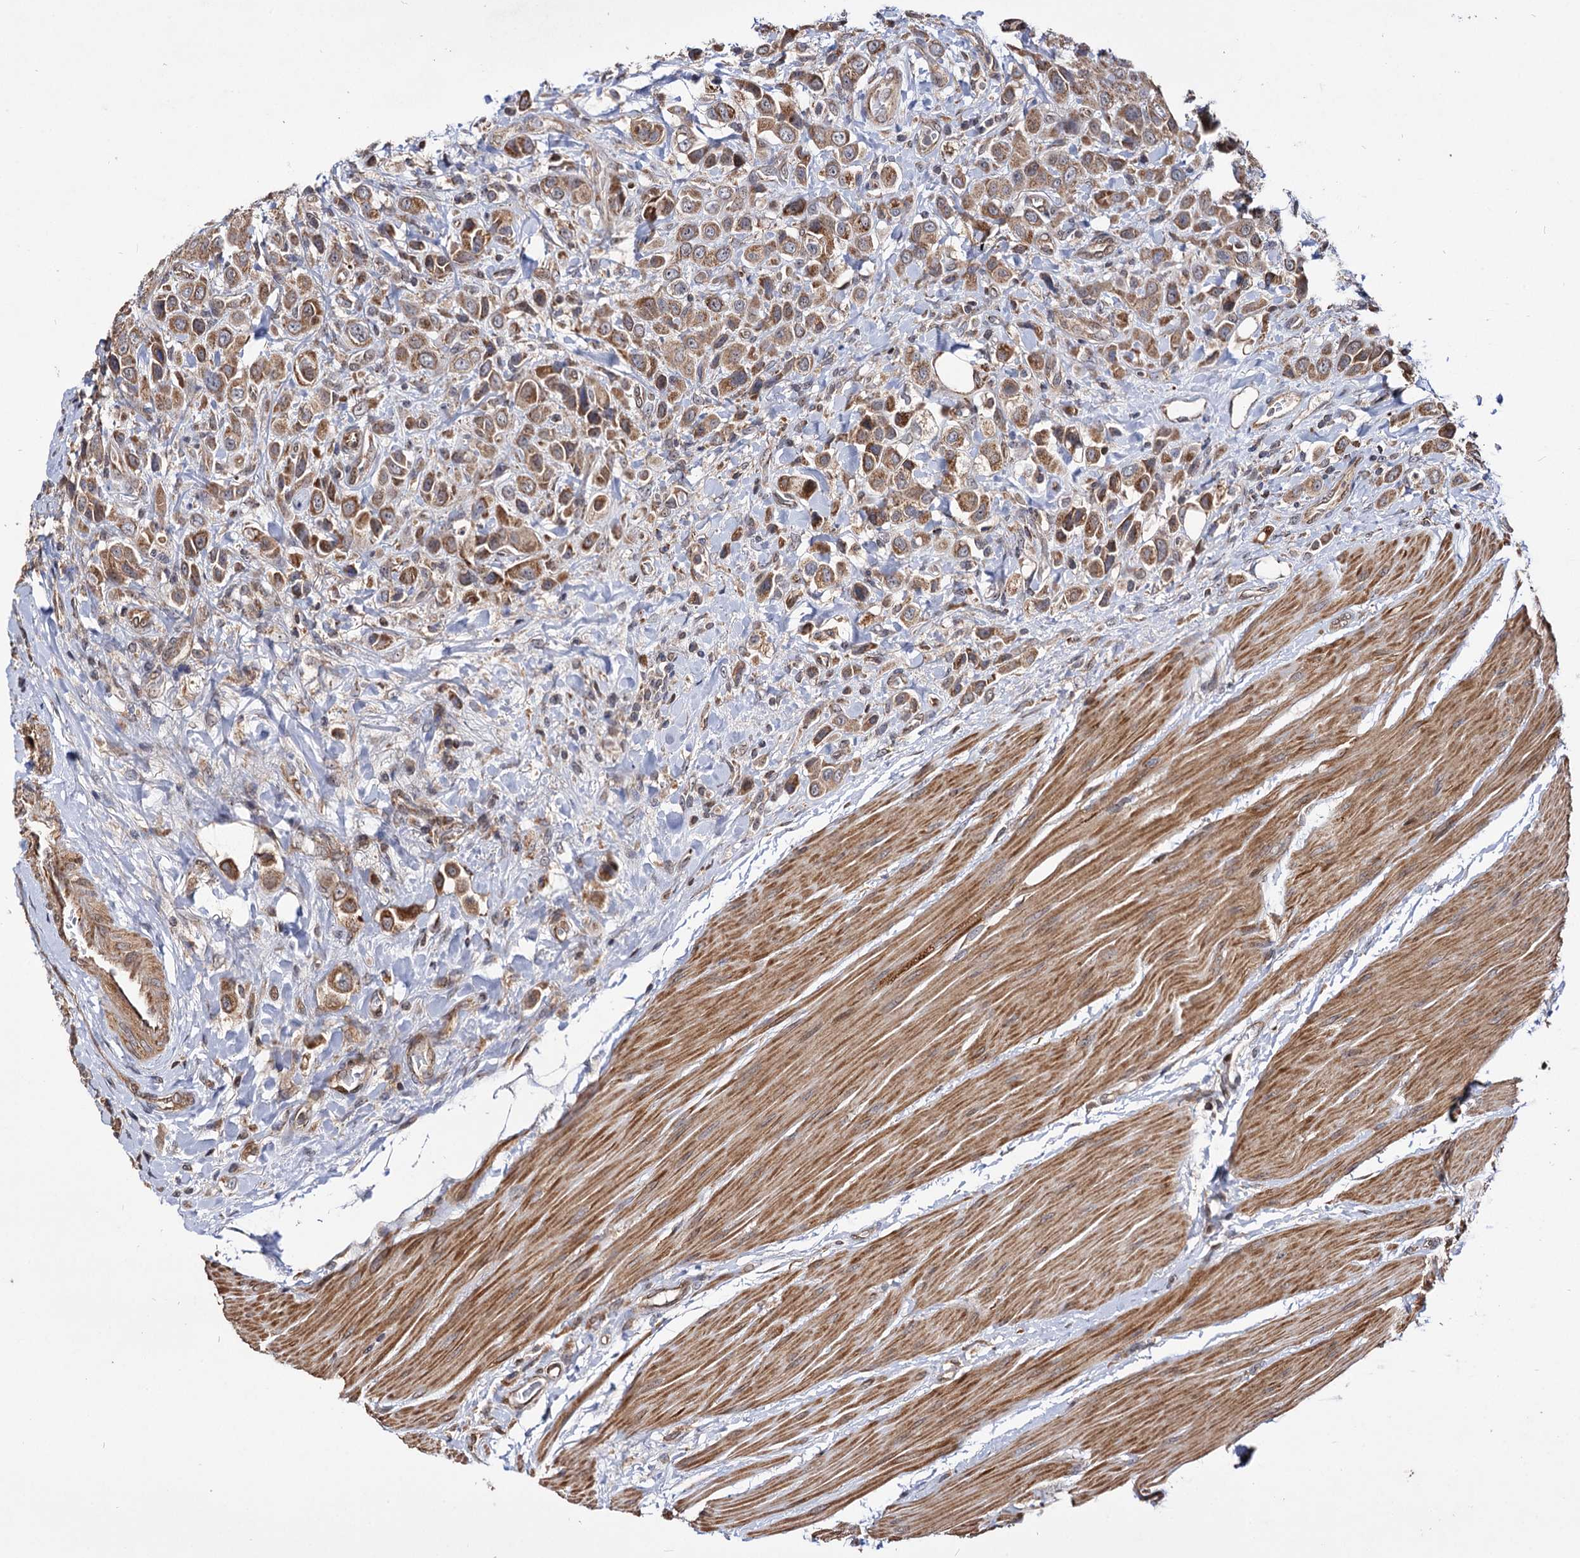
{"staining": {"intensity": "moderate", "quantity": ">75%", "location": "cytoplasmic/membranous"}, "tissue": "urothelial cancer", "cell_type": "Tumor cells", "image_type": "cancer", "snomed": [{"axis": "morphology", "description": "Urothelial carcinoma, High grade"}, {"axis": "topography", "description": "Urinary bladder"}], "caption": "Immunohistochemical staining of urothelial cancer shows medium levels of moderate cytoplasmic/membranous positivity in approximately >75% of tumor cells.", "gene": "CEP76", "patient": {"sex": "male", "age": 50}}